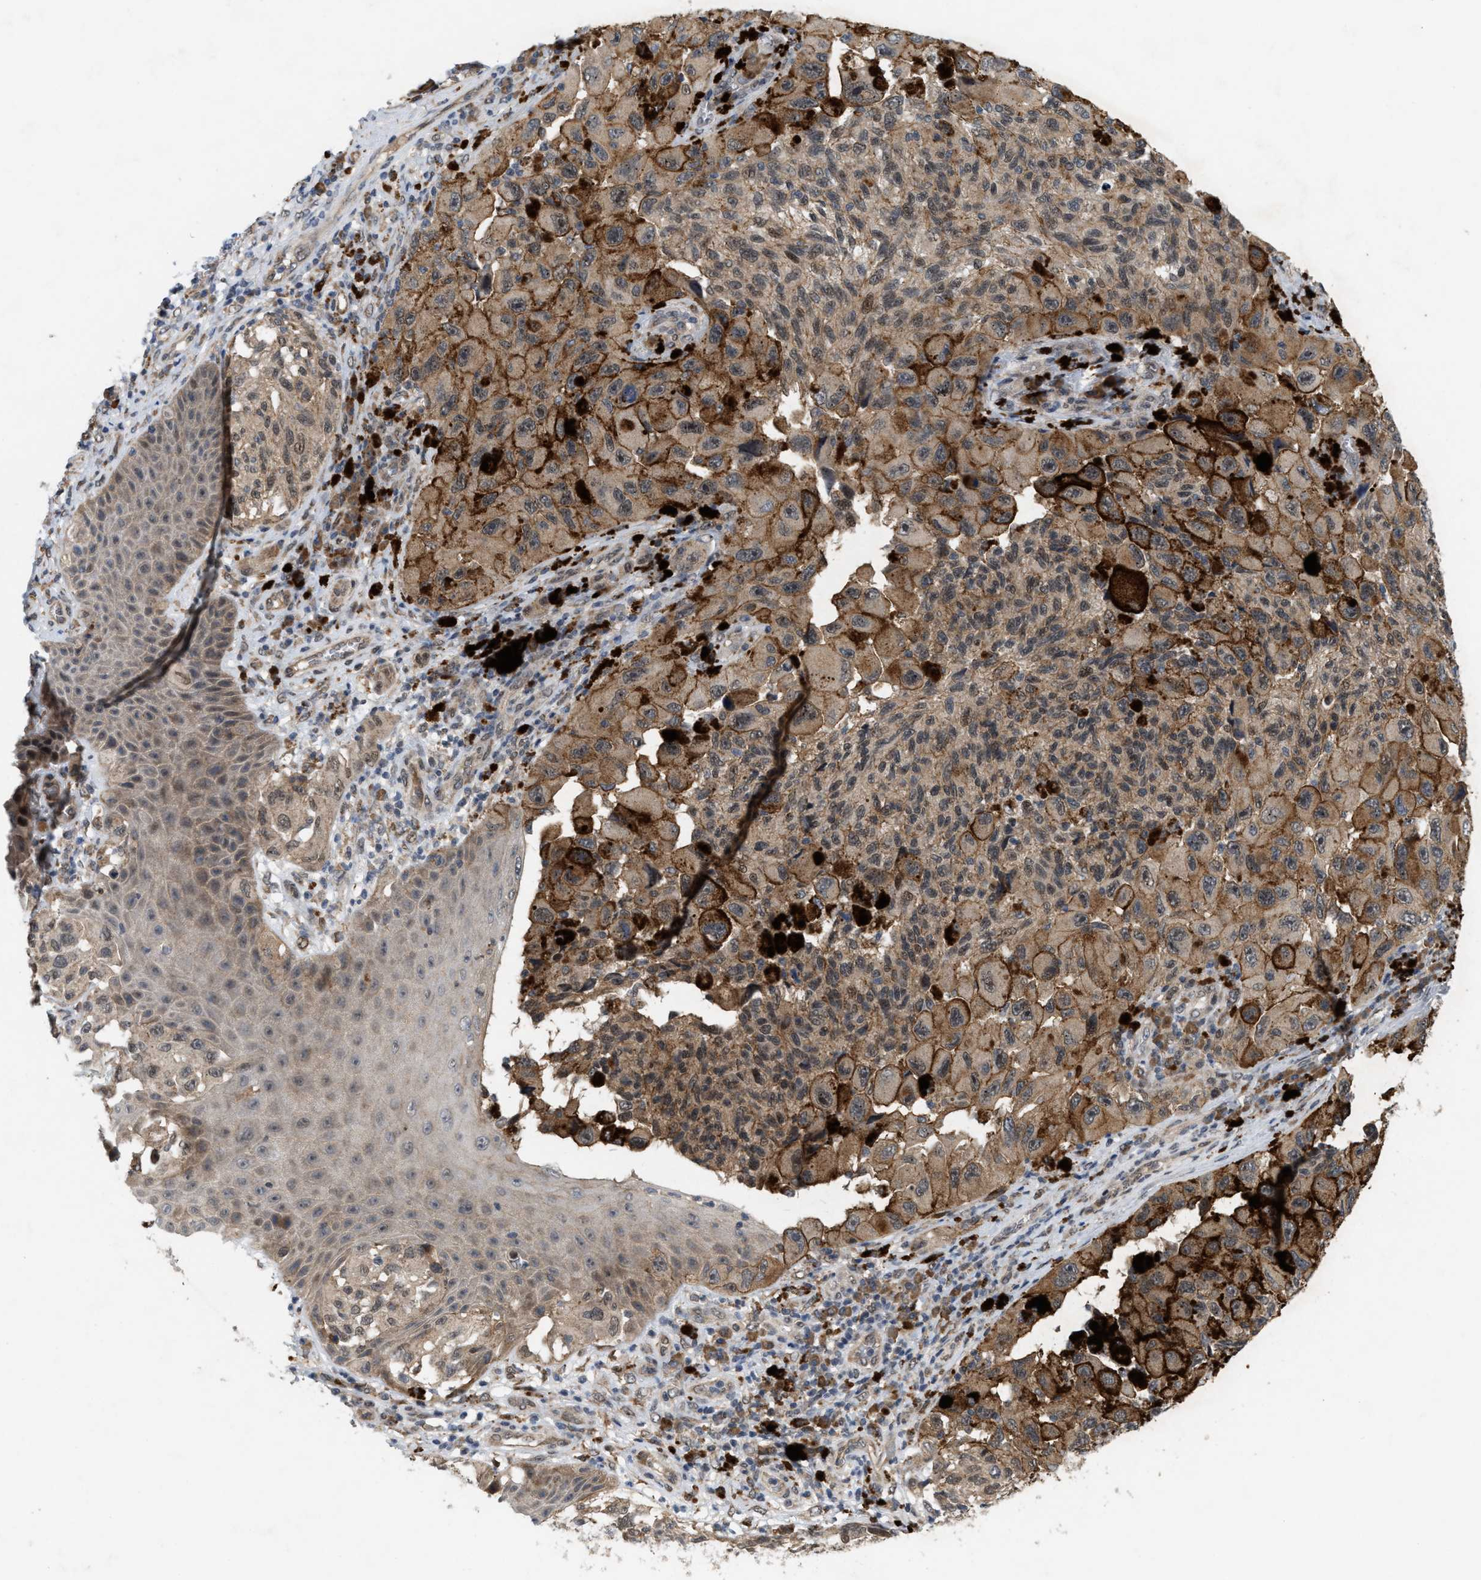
{"staining": {"intensity": "moderate", "quantity": ">75%", "location": "cytoplasmic/membranous"}, "tissue": "melanoma", "cell_type": "Tumor cells", "image_type": "cancer", "snomed": [{"axis": "morphology", "description": "Malignant melanoma, NOS"}, {"axis": "topography", "description": "Skin"}], "caption": "A high-resolution image shows immunohistochemistry (IHC) staining of malignant melanoma, which exhibits moderate cytoplasmic/membranous expression in about >75% of tumor cells.", "gene": "MFSD6", "patient": {"sex": "female", "age": 73}}